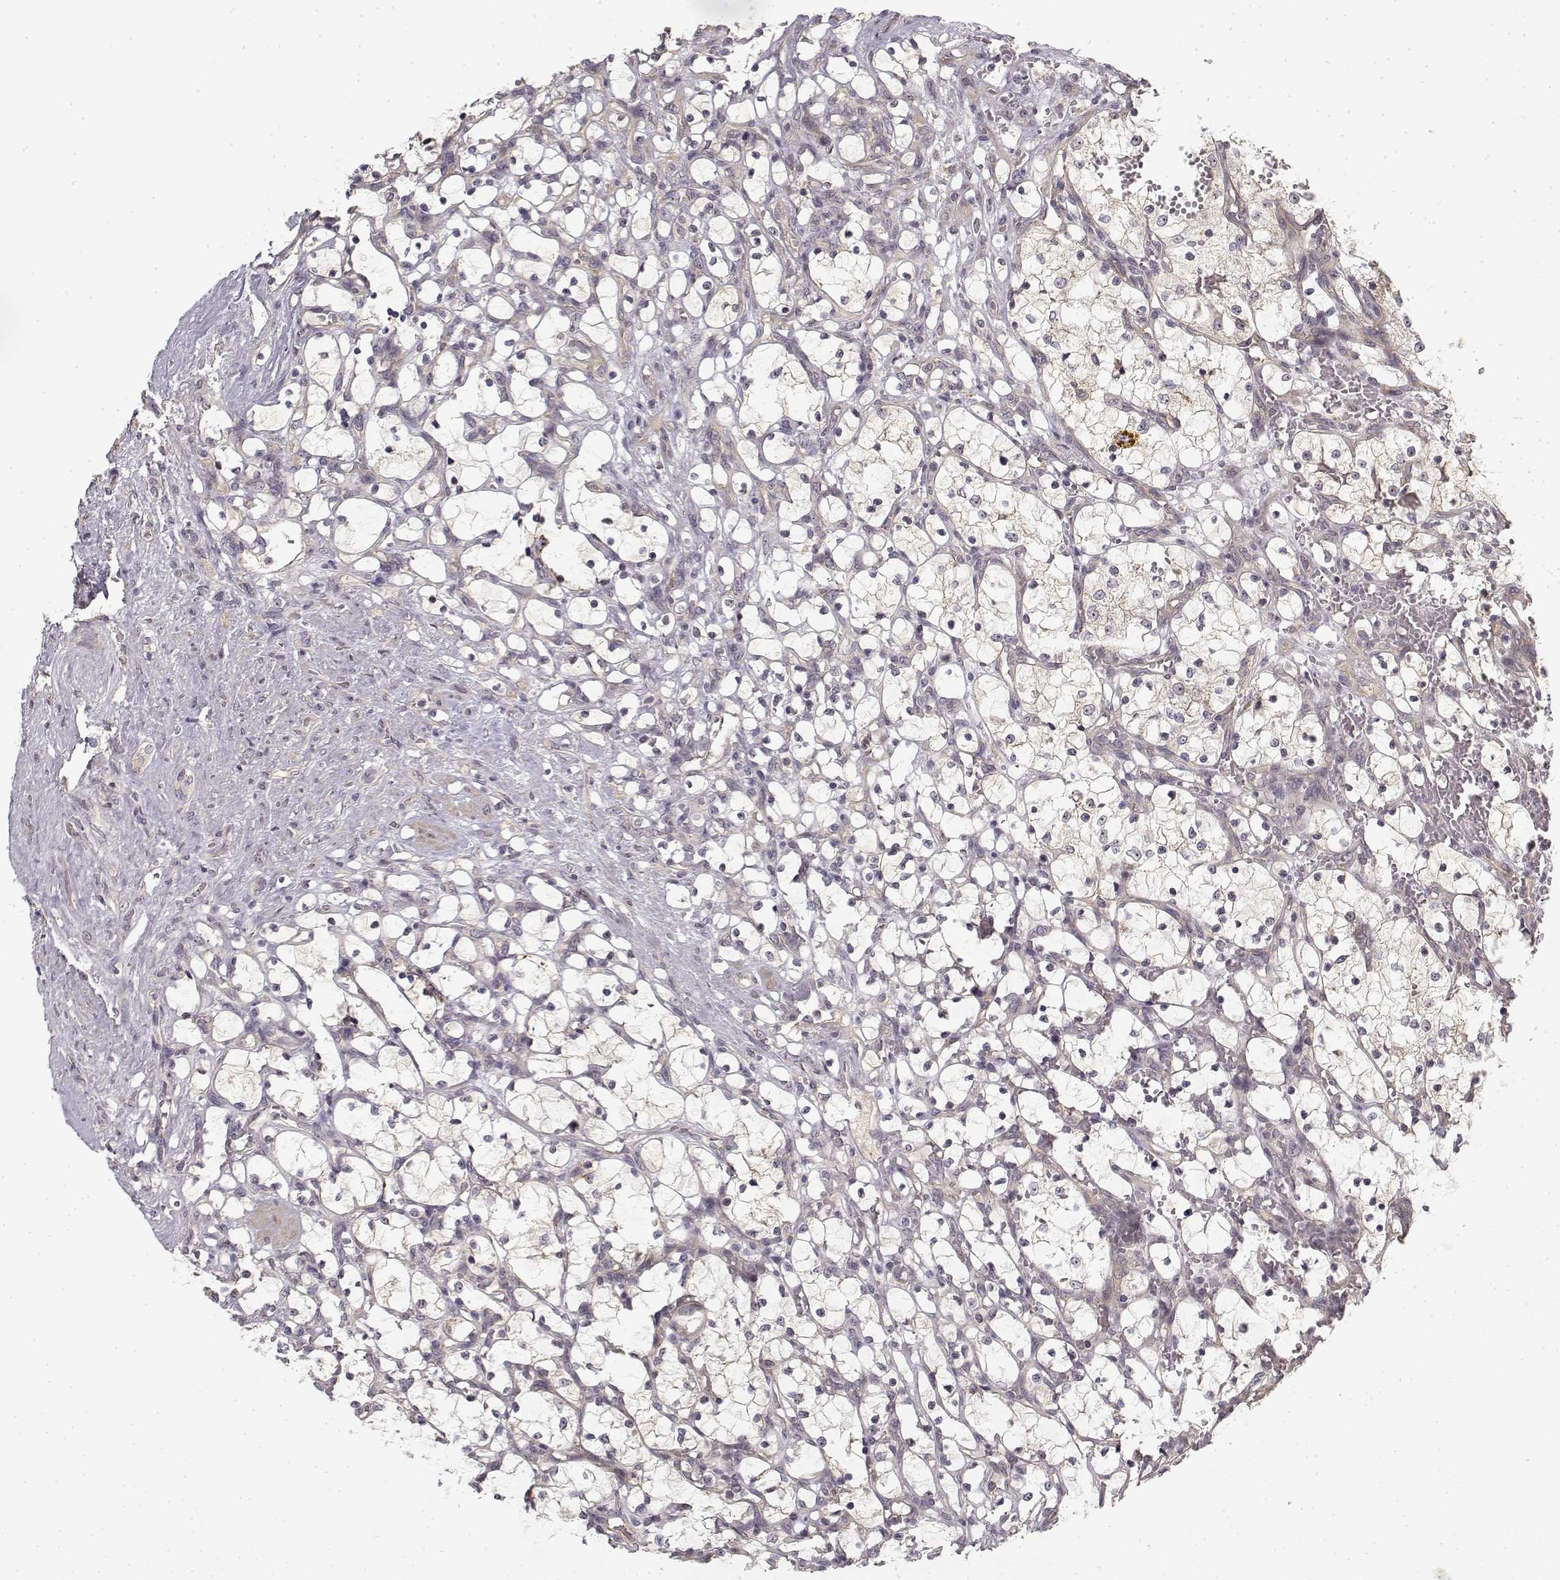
{"staining": {"intensity": "negative", "quantity": "none", "location": "none"}, "tissue": "renal cancer", "cell_type": "Tumor cells", "image_type": "cancer", "snomed": [{"axis": "morphology", "description": "Adenocarcinoma, NOS"}, {"axis": "topography", "description": "Kidney"}], "caption": "Adenocarcinoma (renal) was stained to show a protein in brown. There is no significant expression in tumor cells.", "gene": "MED12L", "patient": {"sex": "female", "age": 69}}